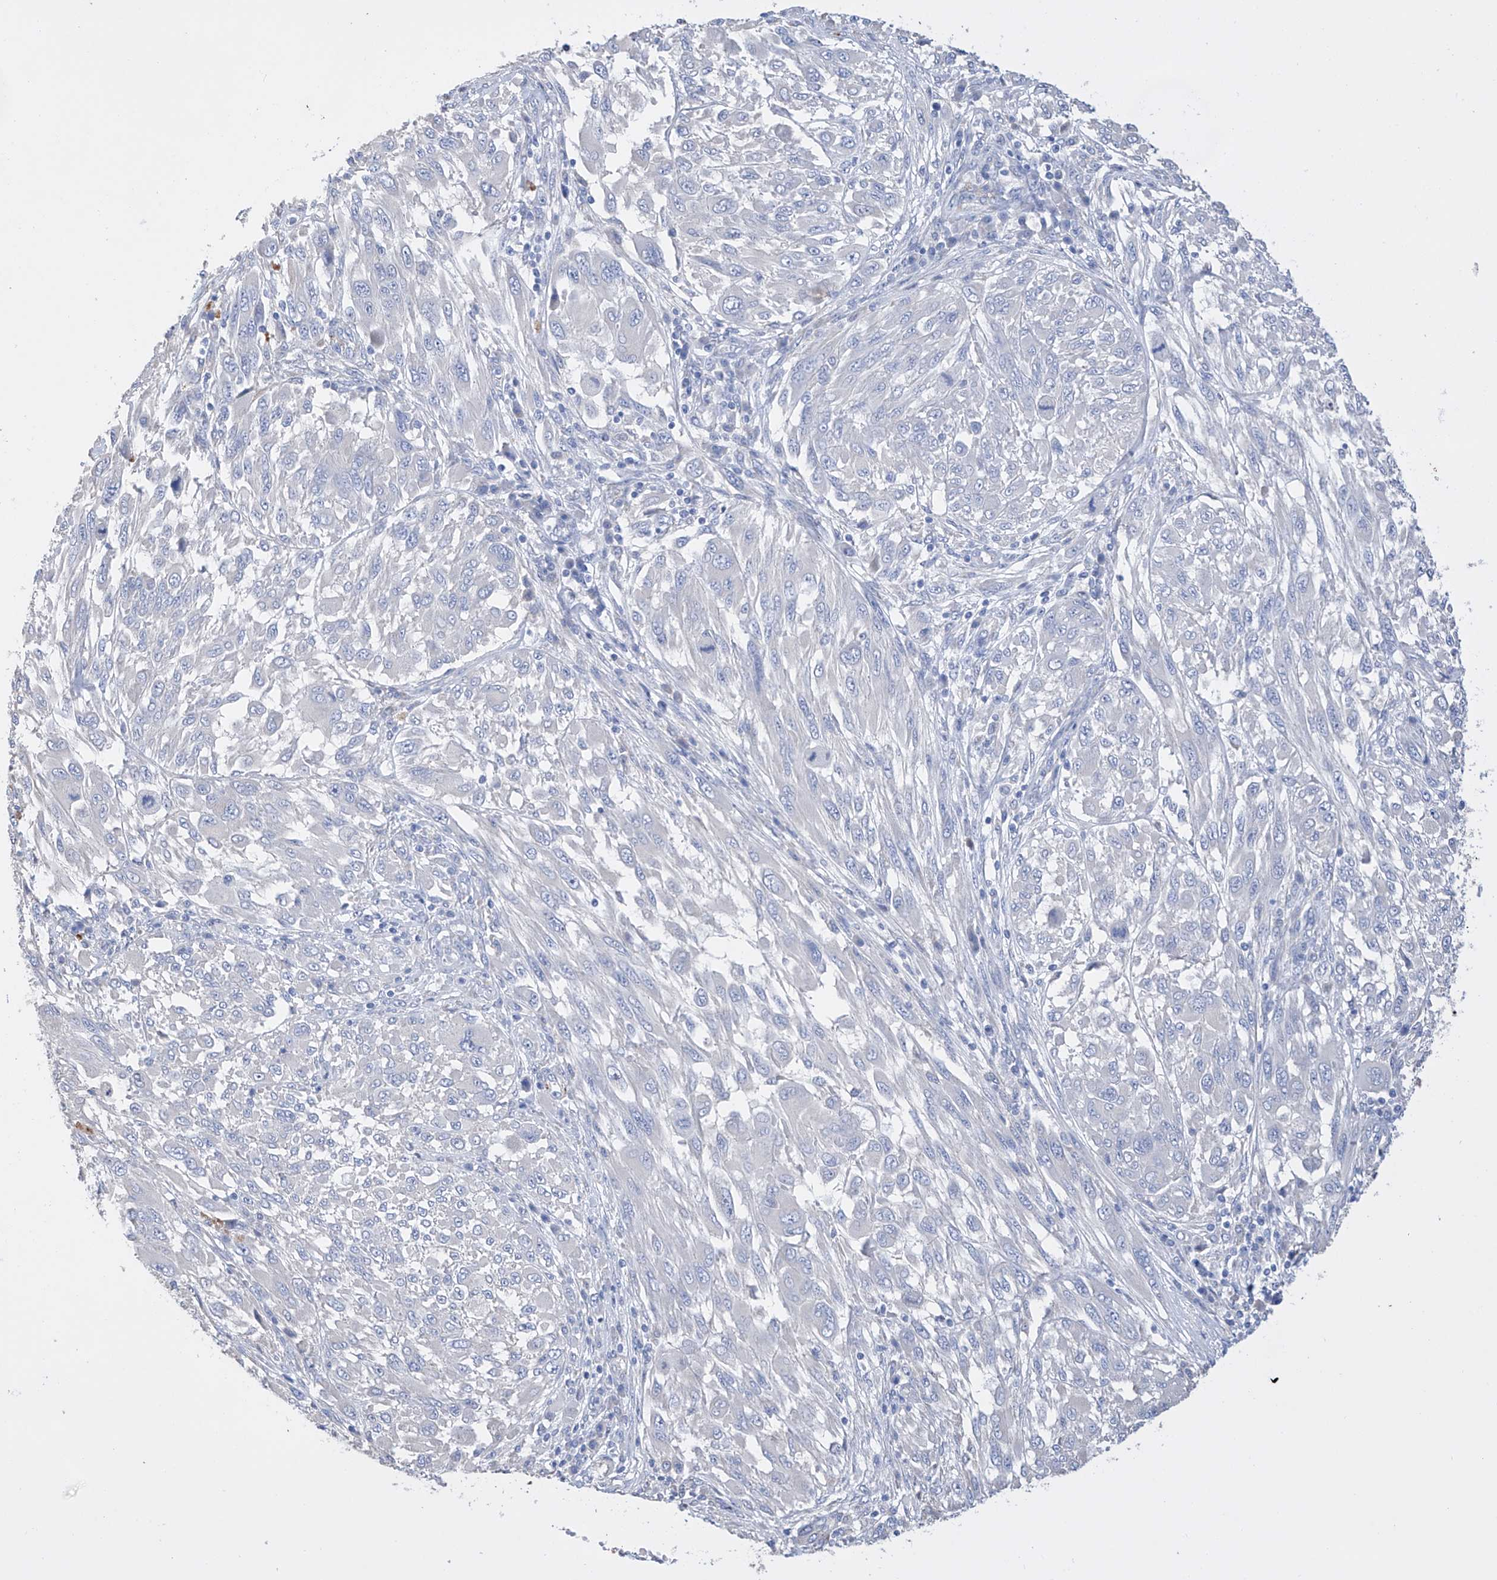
{"staining": {"intensity": "negative", "quantity": "none", "location": "none"}, "tissue": "melanoma", "cell_type": "Tumor cells", "image_type": "cancer", "snomed": [{"axis": "morphology", "description": "Malignant melanoma, NOS"}, {"axis": "topography", "description": "Skin"}], "caption": "Tumor cells are negative for brown protein staining in melanoma.", "gene": "AFG1L", "patient": {"sex": "female", "age": 91}}